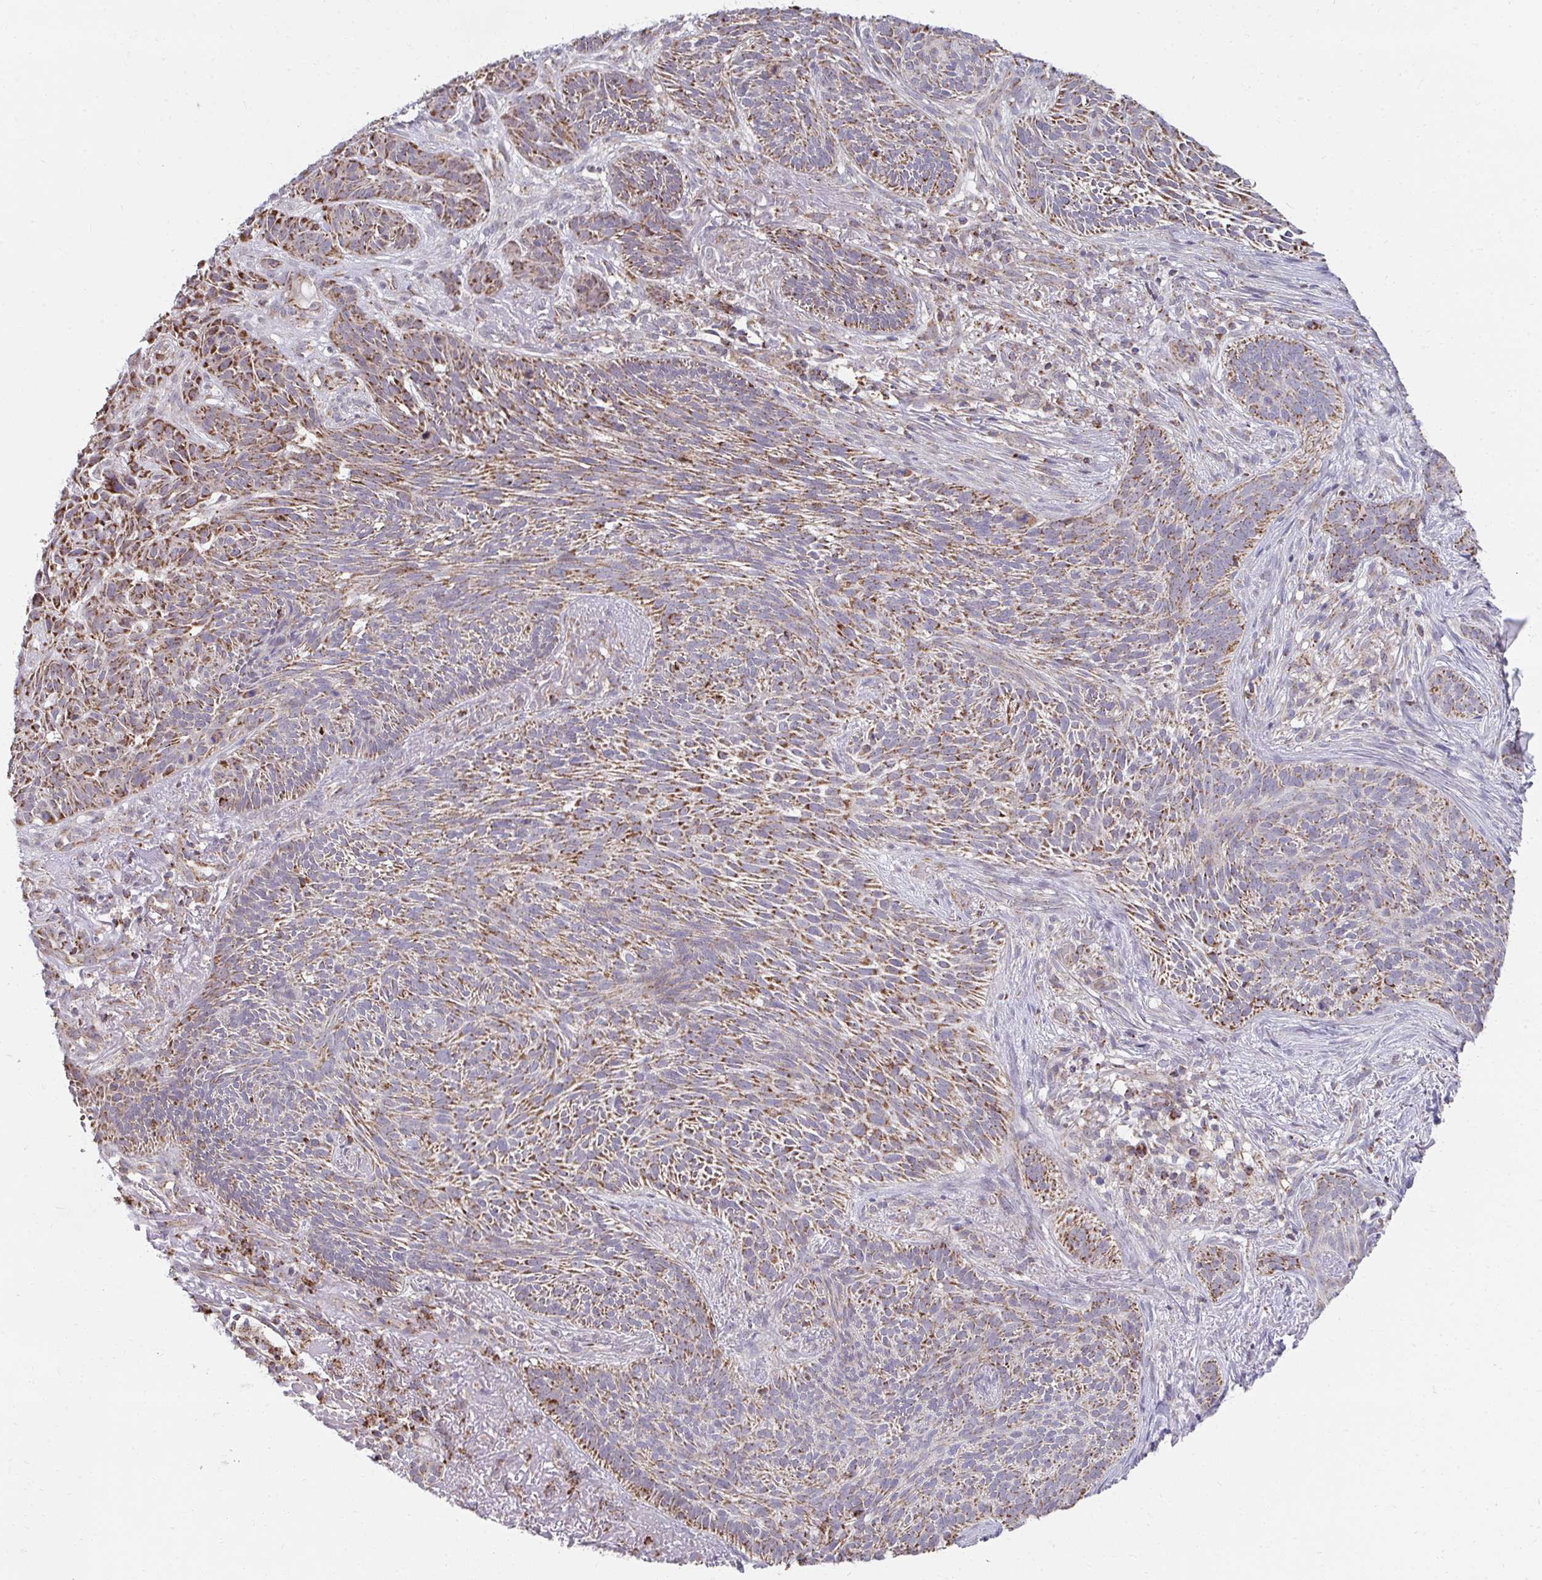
{"staining": {"intensity": "moderate", "quantity": ">75%", "location": "cytoplasmic/membranous"}, "tissue": "skin cancer", "cell_type": "Tumor cells", "image_type": "cancer", "snomed": [{"axis": "morphology", "description": "Basal cell carcinoma"}, {"axis": "topography", "description": "Skin"}], "caption": "Immunohistochemistry (IHC) of skin cancer displays medium levels of moderate cytoplasmic/membranous positivity in approximately >75% of tumor cells.", "gene": "PRRG3", "patient": {"sex": "female", "age": 78}}